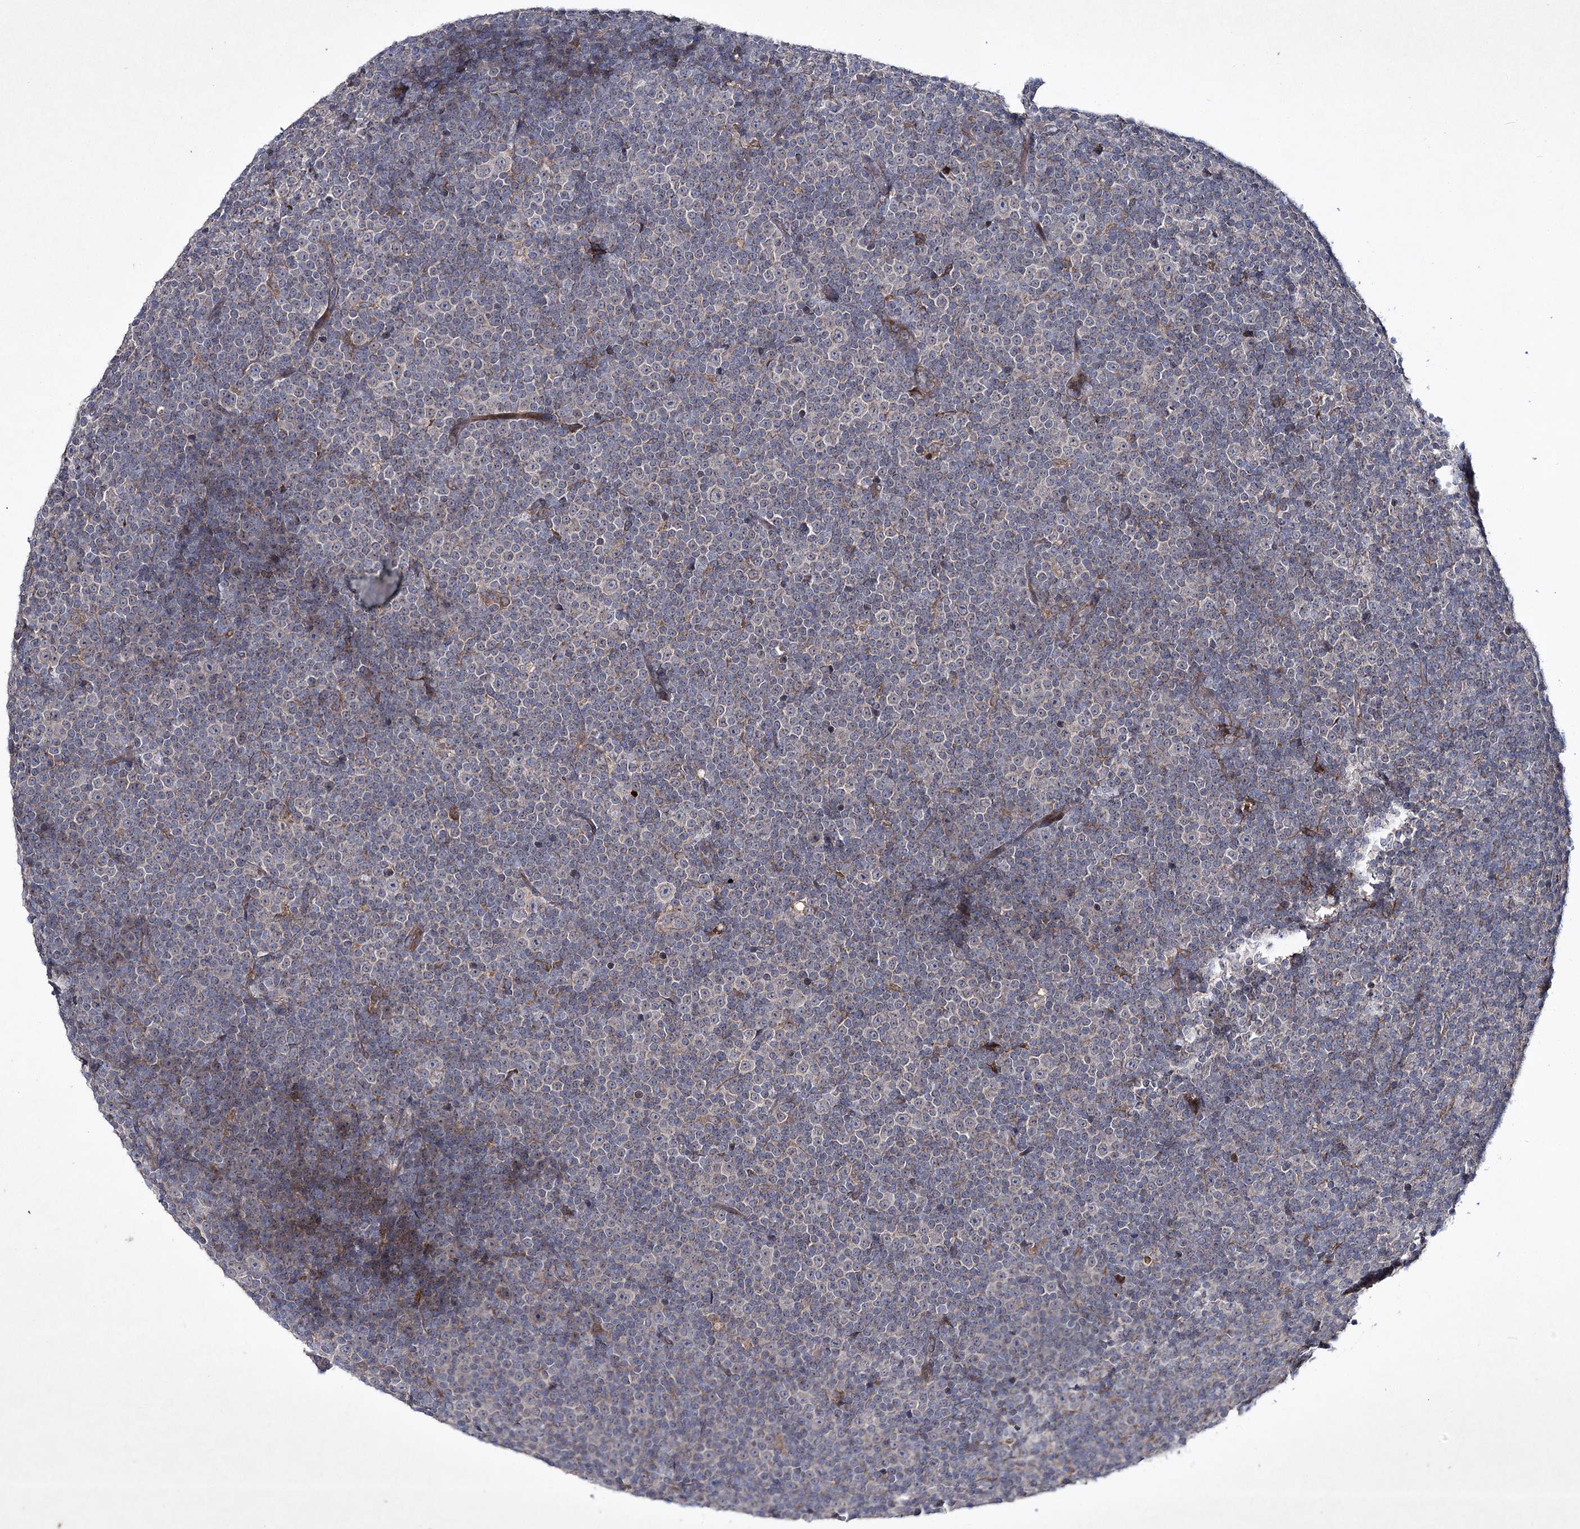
{"staining": {"intensity": "weak", "quantity": "<25%", "location": "cytoplasmic/membranous"}, "tissue": "lymphoma", "cell_type": "Tumor cells", "image_type": "cancer", "snomed": [{"axis": "morphology", "description": "Malignant lymphoma, non-Hodgkin's type, Low grade"}, {"axis": "topography", "description": "Lymph node"}], "caption": "Protein analysis of malignant lymphoma, non-Hodgkin's type (low-grade) shows no significant positivity in tumor cells. Nuclei are stained in blue.", "gene": "ALG9", "patient": {"sex": "female", "age": 67}}